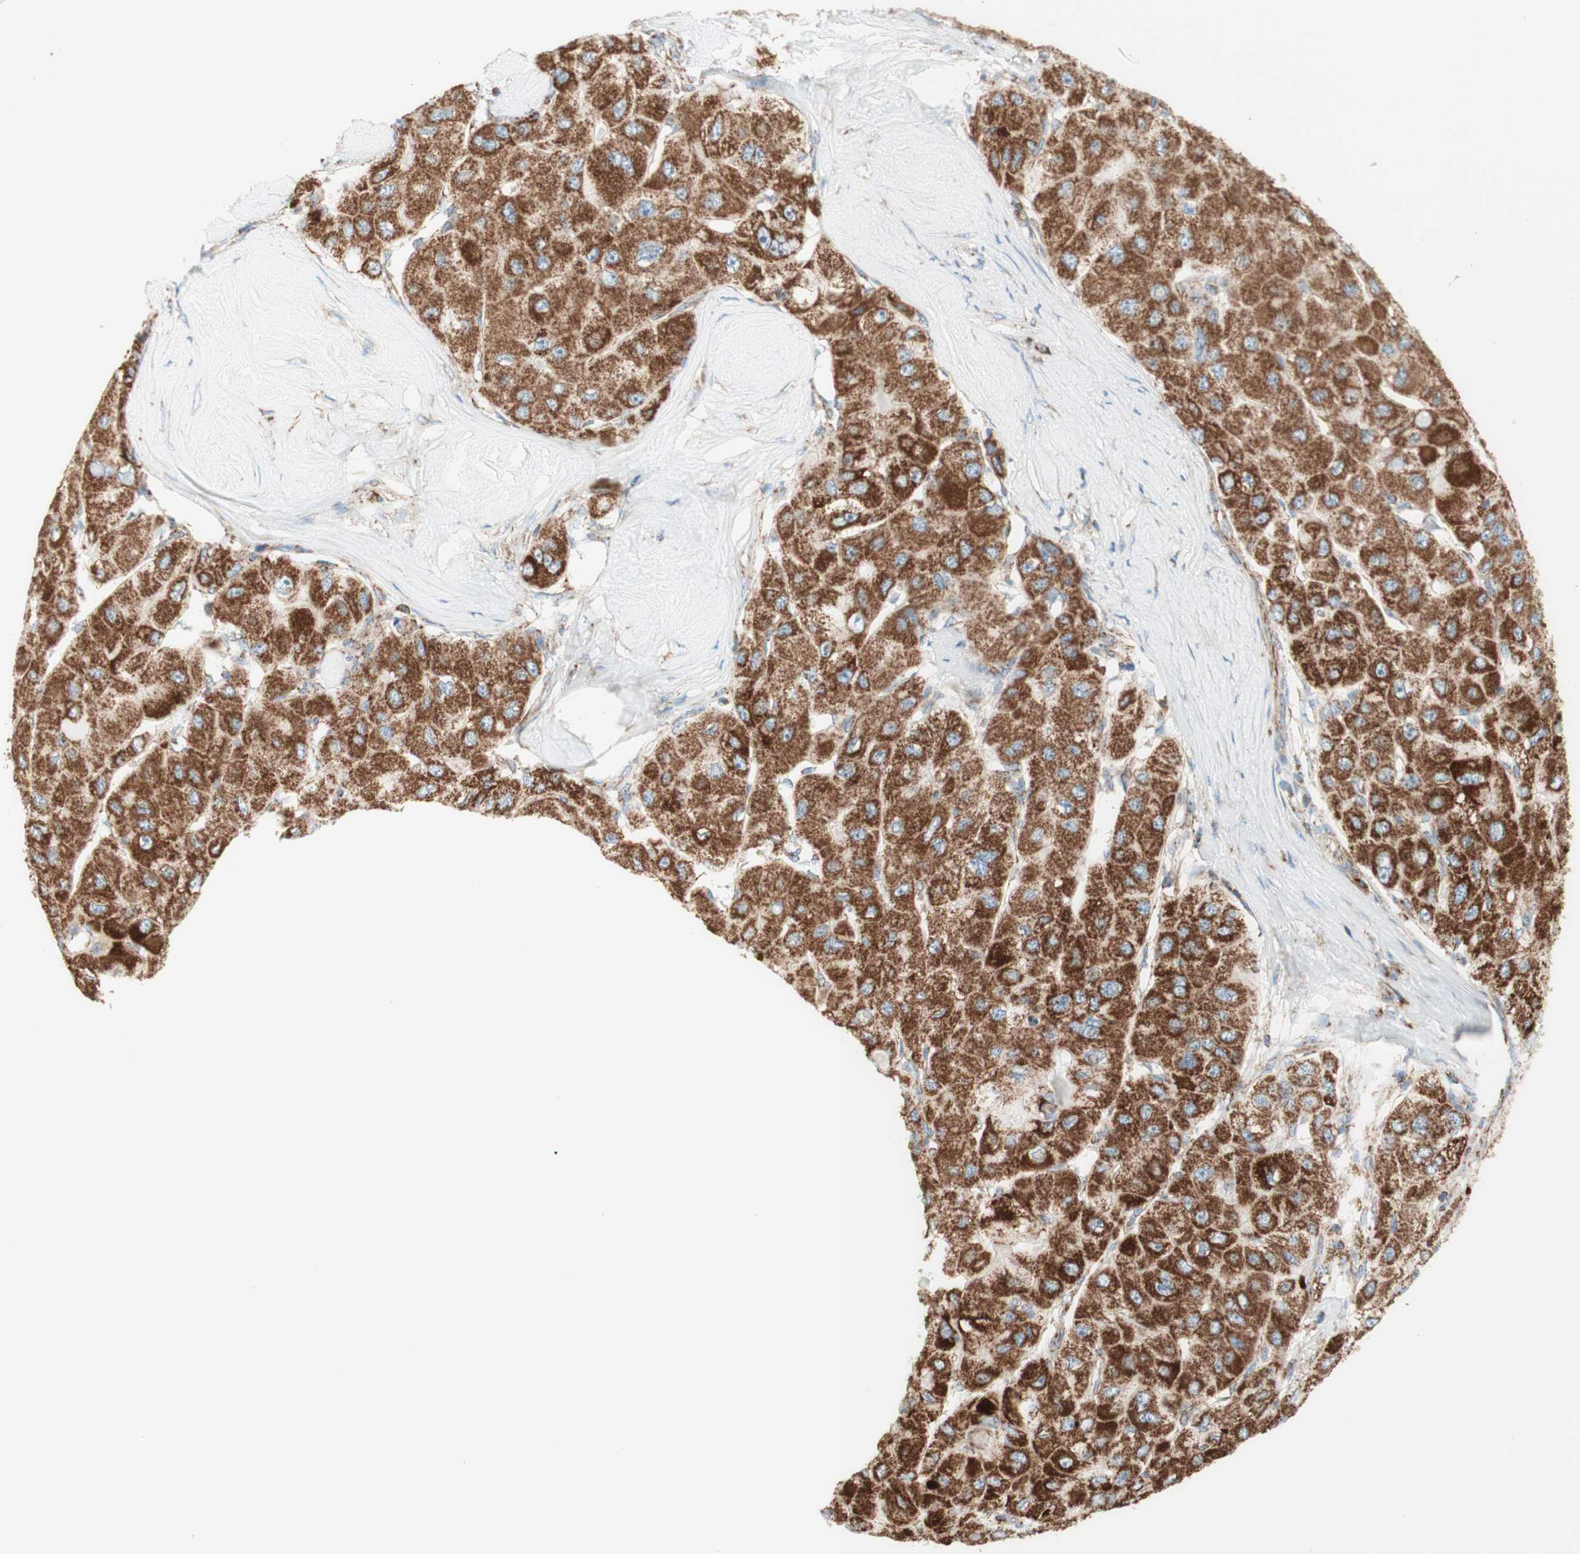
{"staining": {"intensity": "strong", "quantity": ">75%", "location": "cytoplasmic/membranous"}, "tissue": "liver cancer", "cell_type": "Tumor cells", "image_type": "cancer", "snomed": [{"axis": "morphology", "description": "Carcinoma, Hepatocellular, NOS"}, {"axis": "topography", "description": "Liver"}], "caption": "Brown immunohistochemical staining in liver cancer (hepatocellular carcinoma) shows strong cytoplasmic/membranous positivity in about >75% of tumor cells.", "gene": "TOMM20", "patient": {"sex": "male", "age": 80}}